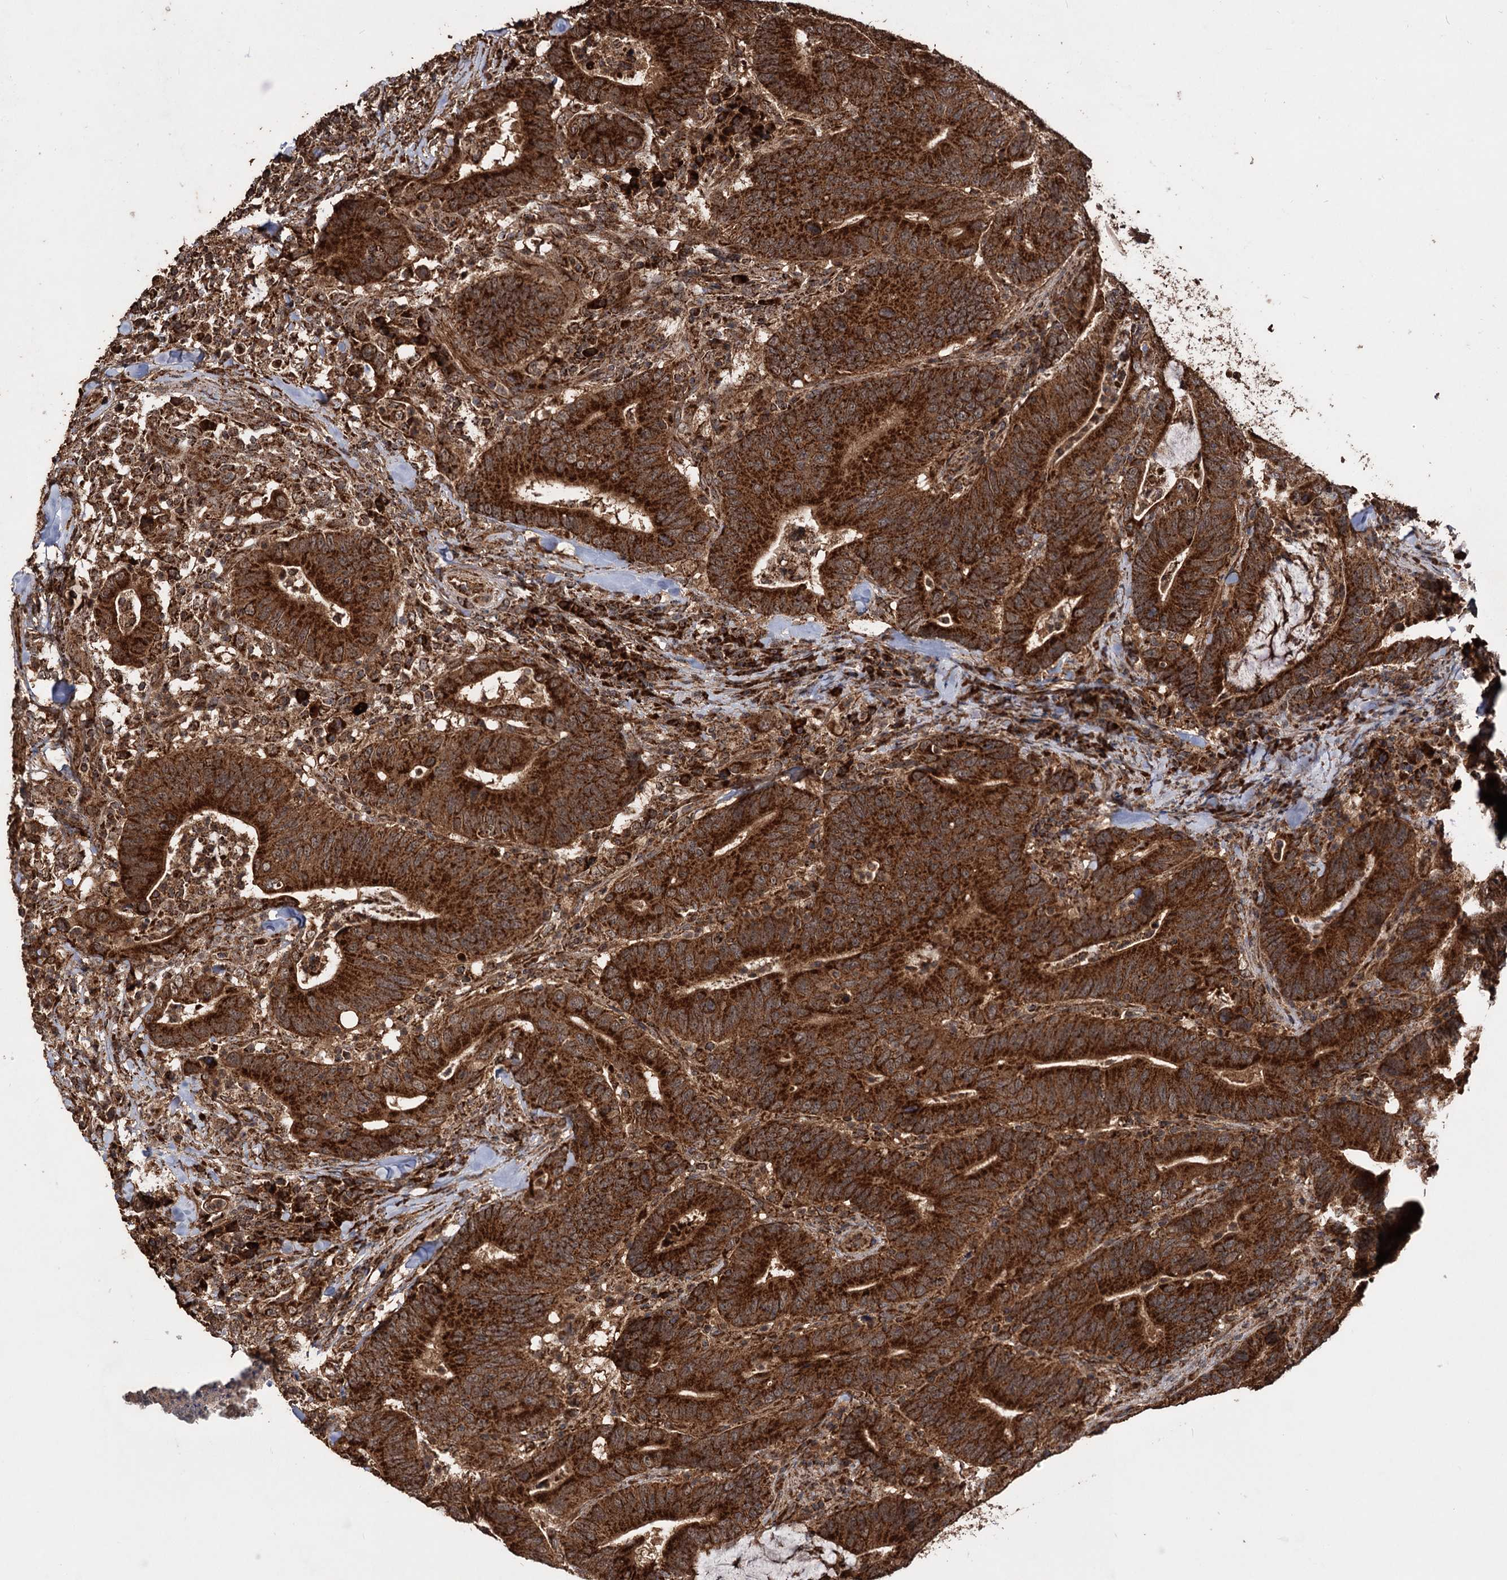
{"staining": {"intensity": "strong", "quantity": ">75%", "location": "cytoplasmic/membranous"}, "tissue": "colorectal cancer", "cell_type": "Tumor cells", "image_type": "cancer", "snomed": [{"axis": "morphology", "description": "Adenocarcinoma, NOS"}, {"axis": "topography", "description": "Colon"}], "caption": "Colorectal cancer (adenocarcinoma) stained with DAB immunohistochemistry (IHC) exhibits high levels of strong cytoplasmic/membranous expression in approximately >75% of tumor cells.", "gene": "IPO4", "patient": {"sex": "female", "age": 66}}